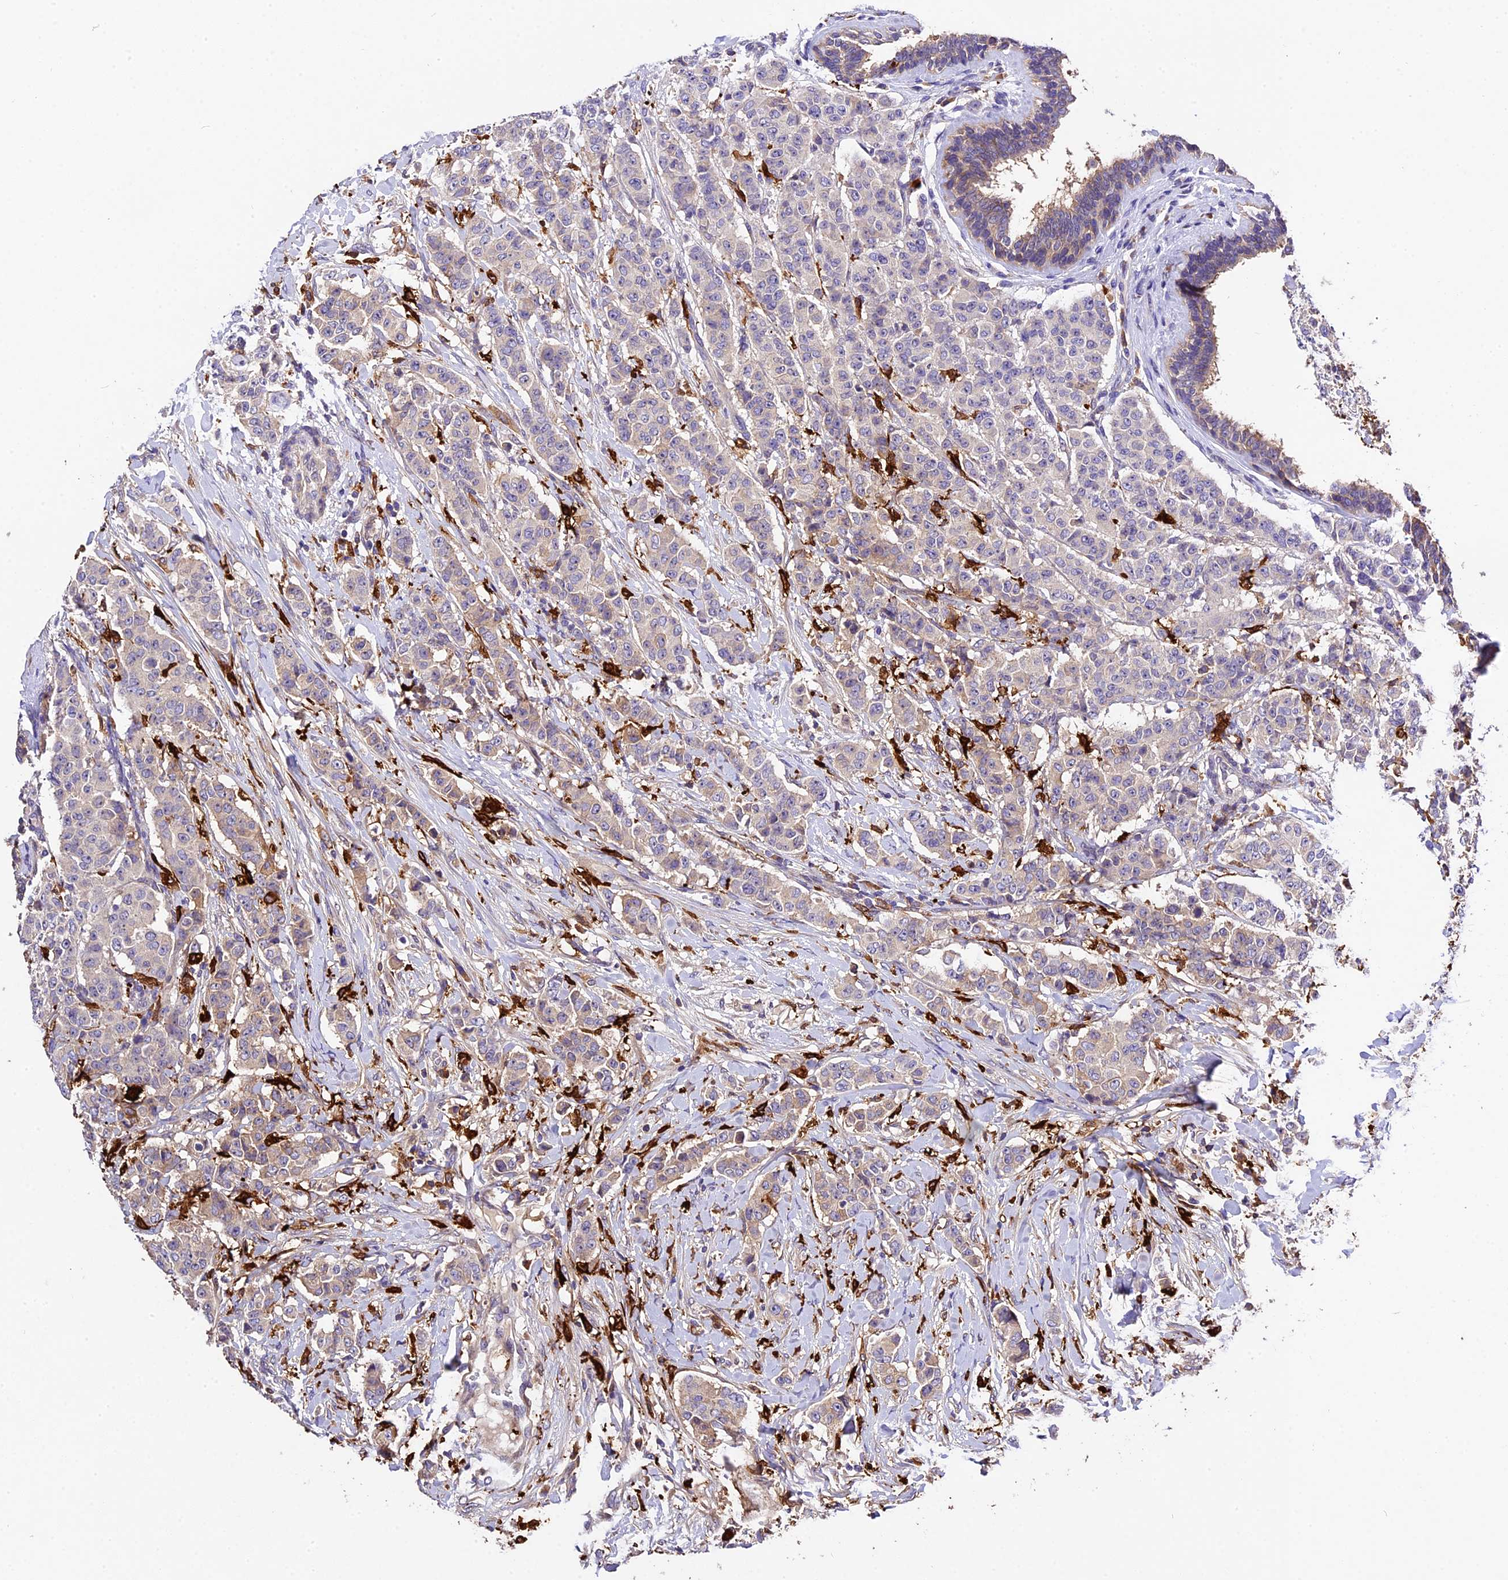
{"staining": {"intensity": "weak", "quantity": "<25%", "location": "cytoplasmic/membranous"}, "tissue": "breast cancer", "cell_type": "Tumor cells", "image_type": "cancer", "snomed": [{"axis": "morphology", "description": "Duct carcinoma"}, {"axis": "topography", "description": "Breast"}], "caption": "High magnification brightfield microscopy of breast cancer stained with DAB (brown) and counterstained with hematoxylin (blue): tumor cells show no significant staining.", "gene": "CILP2", "patient": {"sex": "female", "age": 40}}